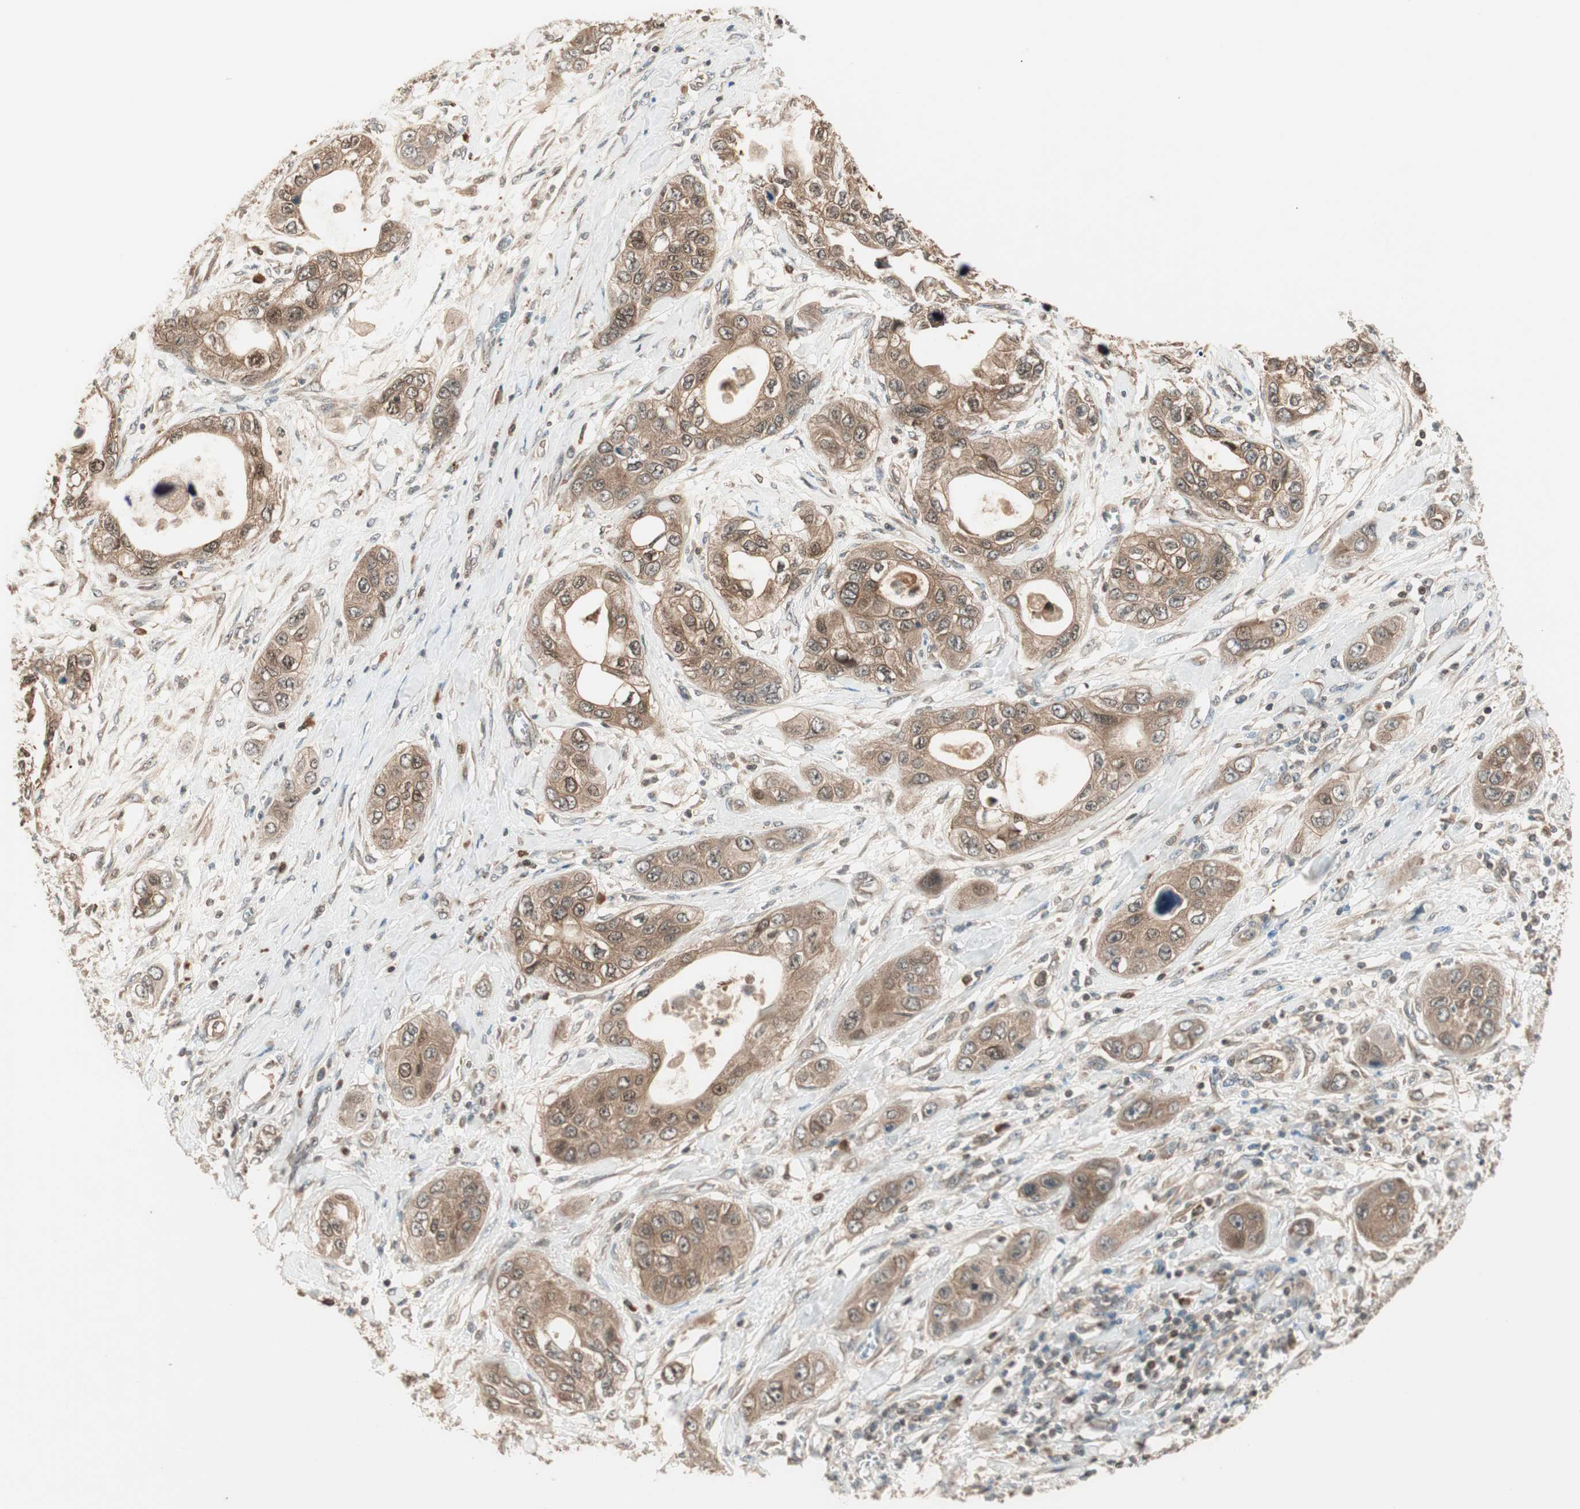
{"staining": {"intensity": "moderate", "quantity": ">75%", "location": "cytoplasmic/membranous"}, "tissue": "pancreatic cancer", "cell_type": "Tumor cells", "image_type": "cancer", "snomed": [{"axis": "morphology", "description": "Adenocarcinoma, NOS"}, {"axis": "topography", "description": "Pancreas"}], "caption": "Pancreatic cancer (adenocarcinoma) stained with a brown dye shows moderate cytoplasmic/membranous positive expression in approximately >75% of tumor cells.", "gene": "CNOT4", "patient": {"sex": "female", "age": 70}}